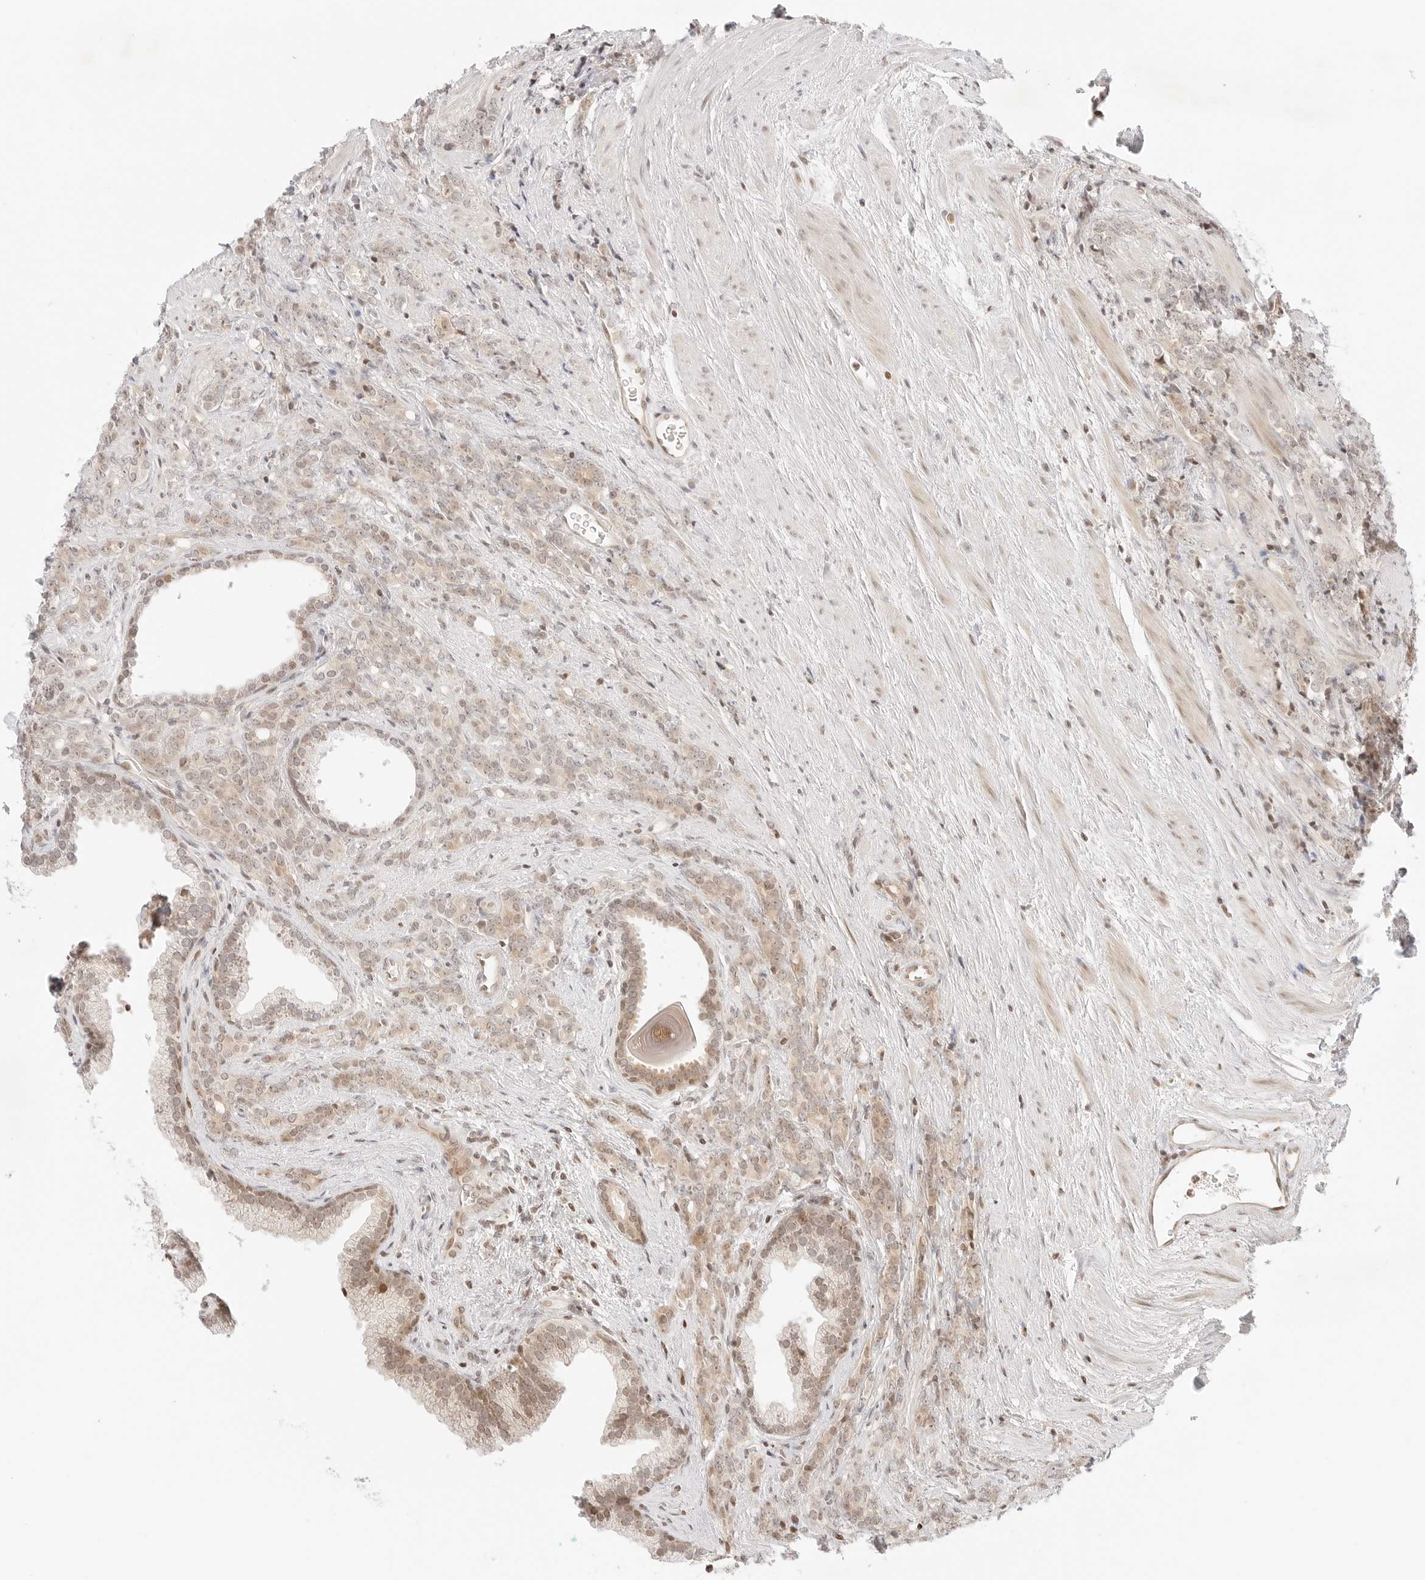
{"staining": {"intensity": "weak", "quantity": ">75%", "location": "cytoplasmic/membranous,nuclear"}, "tissue": "prostate cancer", "cell_type": "Tumor cells", "image_type": "cancer", "snomed": [{"axis": "morphology", "description": "Adenocarcinoma, High grade"}, {"axis": "topography", "description": "Prostate"}], "caption": "Immunohistochemical staining of prostate cancer (high-grade adenocarcinoma) reveals low levels of weak cytoplasmic/membranous and nuclear positivity in about >75% of tumor cells.", "gene": "RPS6KL1", "patient": {"sex": "male", "age": 62}}